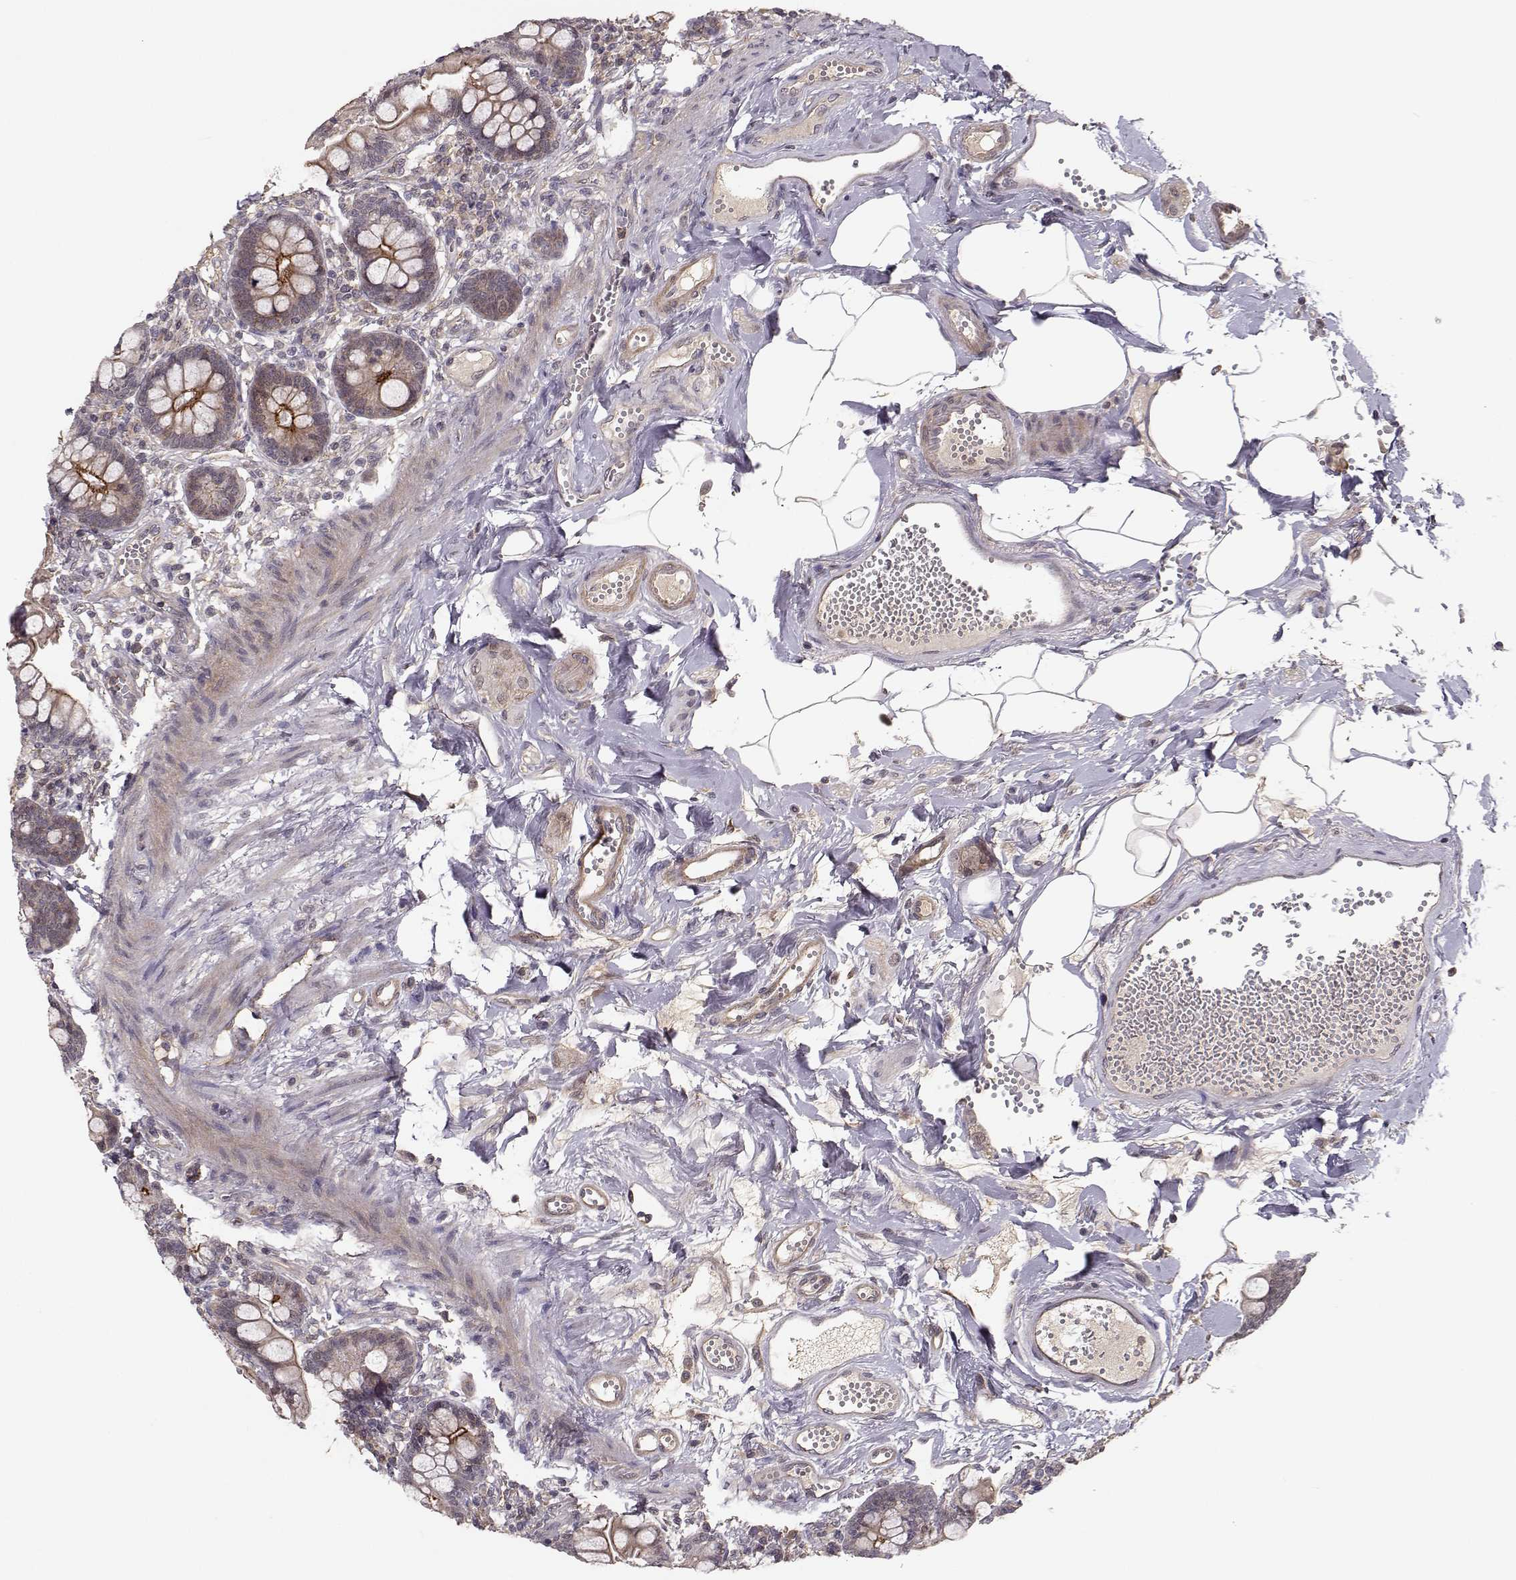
{"staining": {"intensity": "strong", "quantity": "25%-75%", "location": "cytoplasmic/membranous"}, "tissue": "small intestine", "cell_type": "Glandular cells", "image_type": "normal", "snomed": [{"axis": "morphology", "description": "Normal tissue, NOS"}, {"axis": "topography", "description": "Small intestine"}], "caption": "Protein expression by immunohistochemistry (IHC) displays strong cytoplasmic/membranous expression in approximately 25%-75% of glandular cells in normal small intestine.", "gene": "PLEKHG3", "patient": {"sex": "female", "age": 56}}